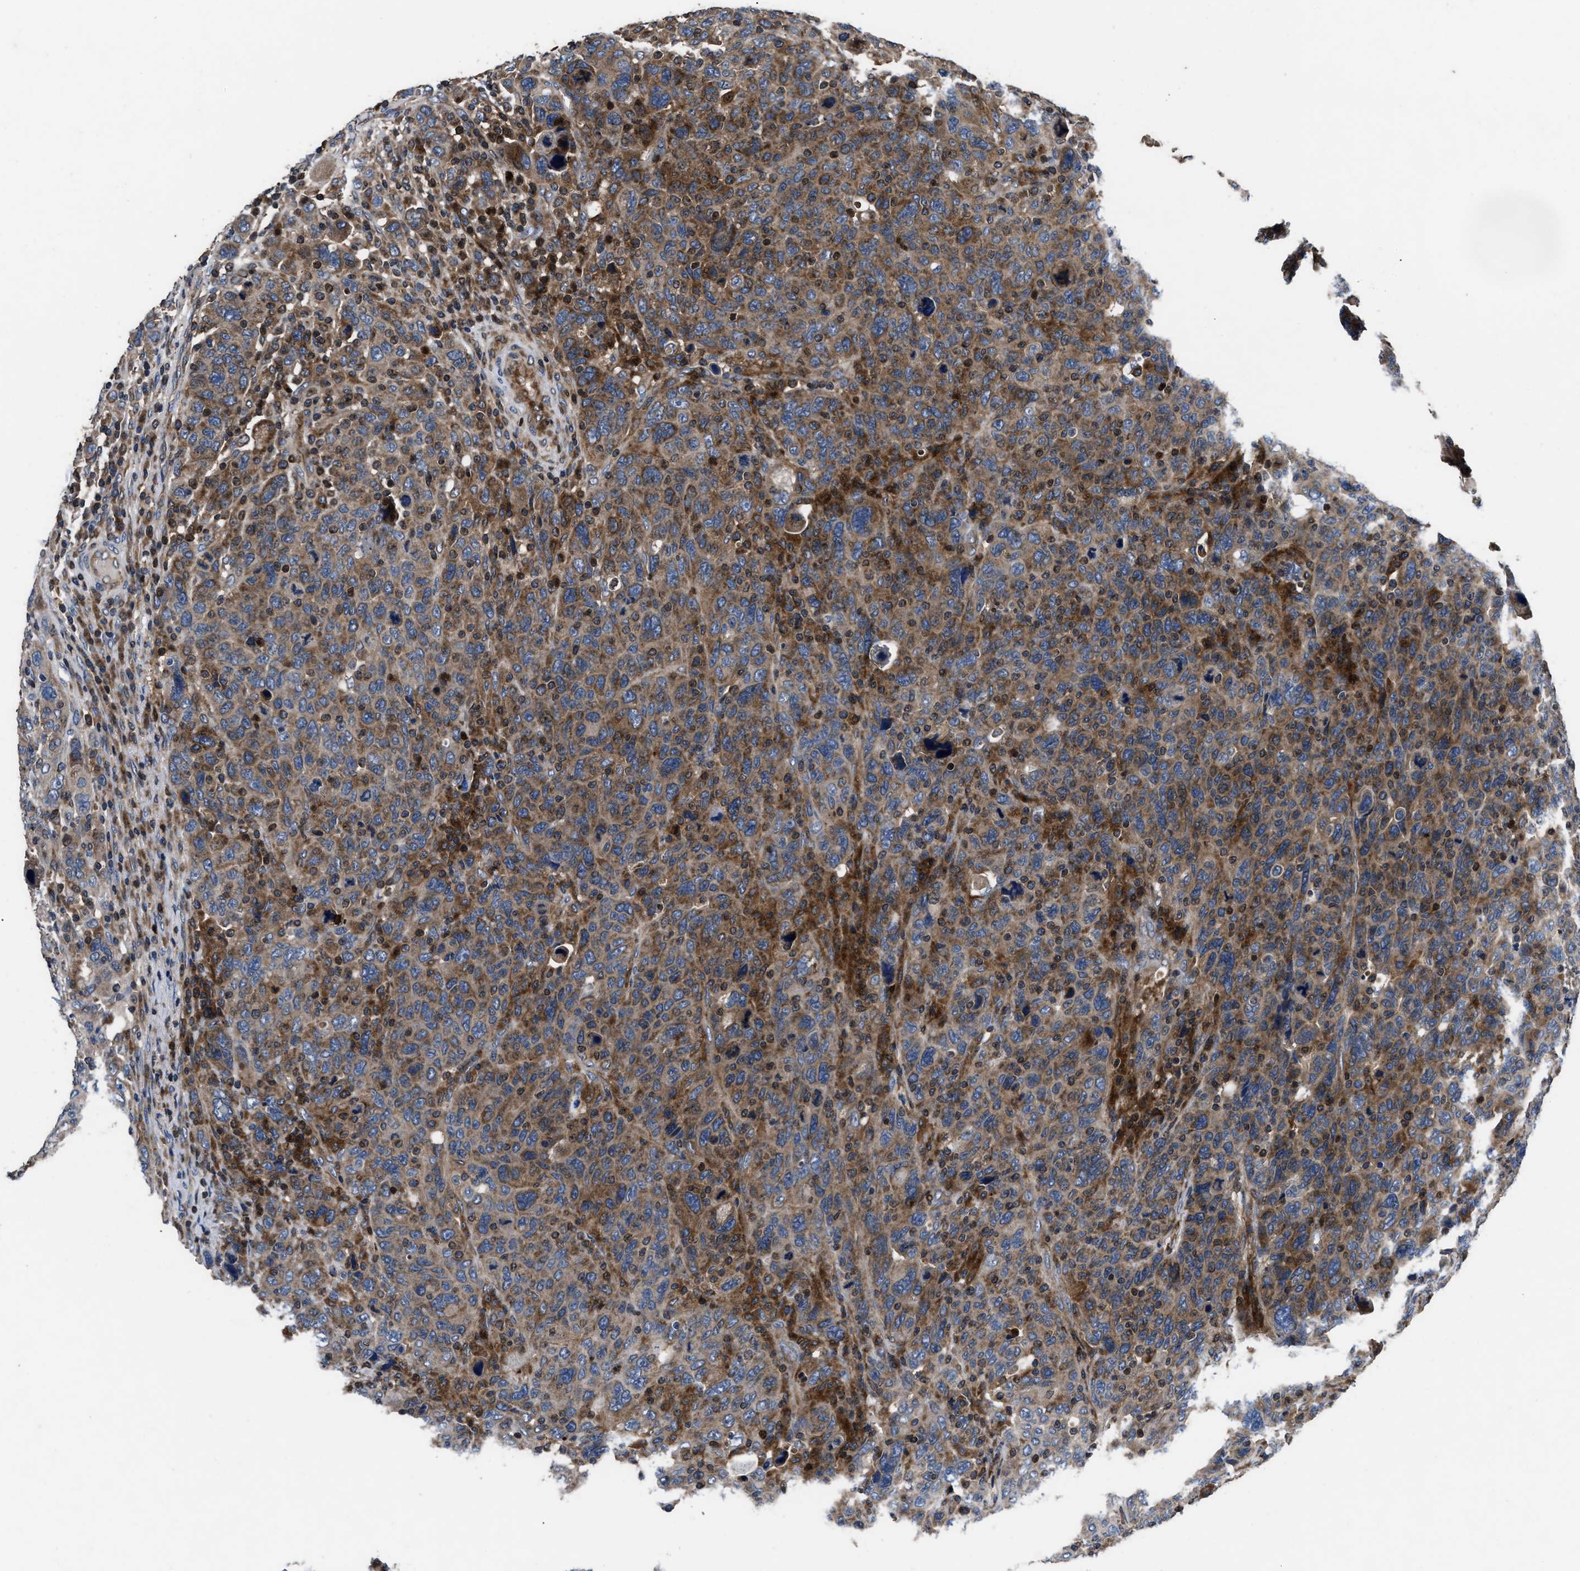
{"staining": {"intensity": "moderate", "quantity": ">75%", "location": "cytoplasmic/membranous"}, "tissue": "breast cancer", "cell_type": "Tumor cells", "image_type": "cancer", "snomed": [{"axis": "morphology", "description": "Duct carcinoma"}, {"axis": "topography", "description": "Breast"}], "caption": "Tumor cells demonstrate medium levels of moderate cytoplasmic/membranous expression in approximately >75% of cells in human breast cancer.", "gene": "YBEY", "patient": {"sex": "female", "age": 37}}